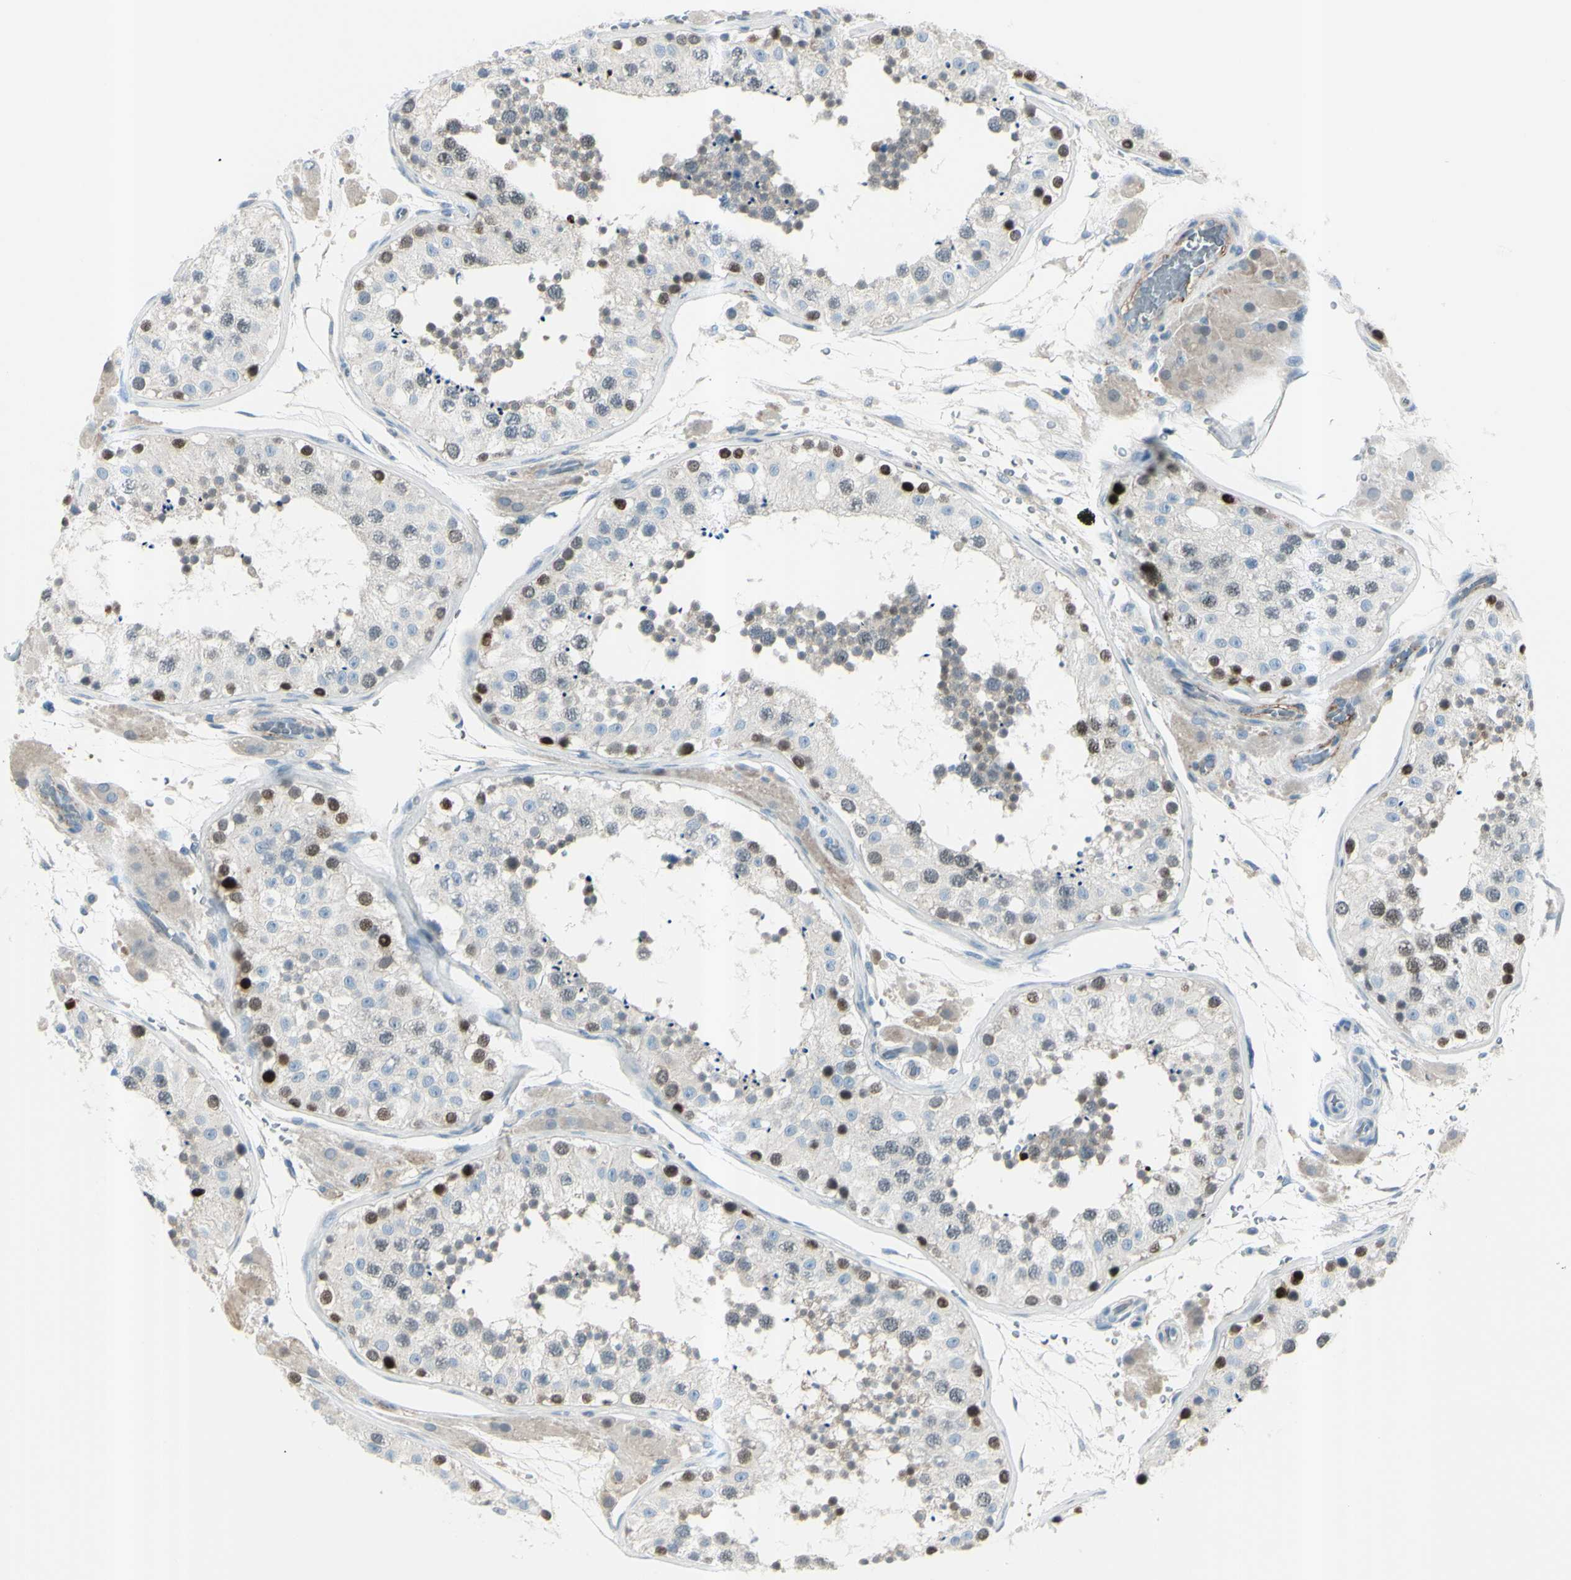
{"staining": {"intensity": "strong", "quantity": "<25%", "location": "nuclear"}, "tissue": "testis", "cell_type": "Cells in seminiferous ducts", "image_type": "normal", "snomed": [{"axis": "morphology", "description": "Normal tissue, NOS"}, {"axis": "topography", "description": "Testis"}, {"axis": "topography", "description": "Epididymis"}], "caption": "Testis stained with immunohistochemistry (IHC) shows strong nuclear expression in about <25% of cells in seminiferous ducts.", "gene": "GPR34", "patient": {"sex": "male", "age": 26}}